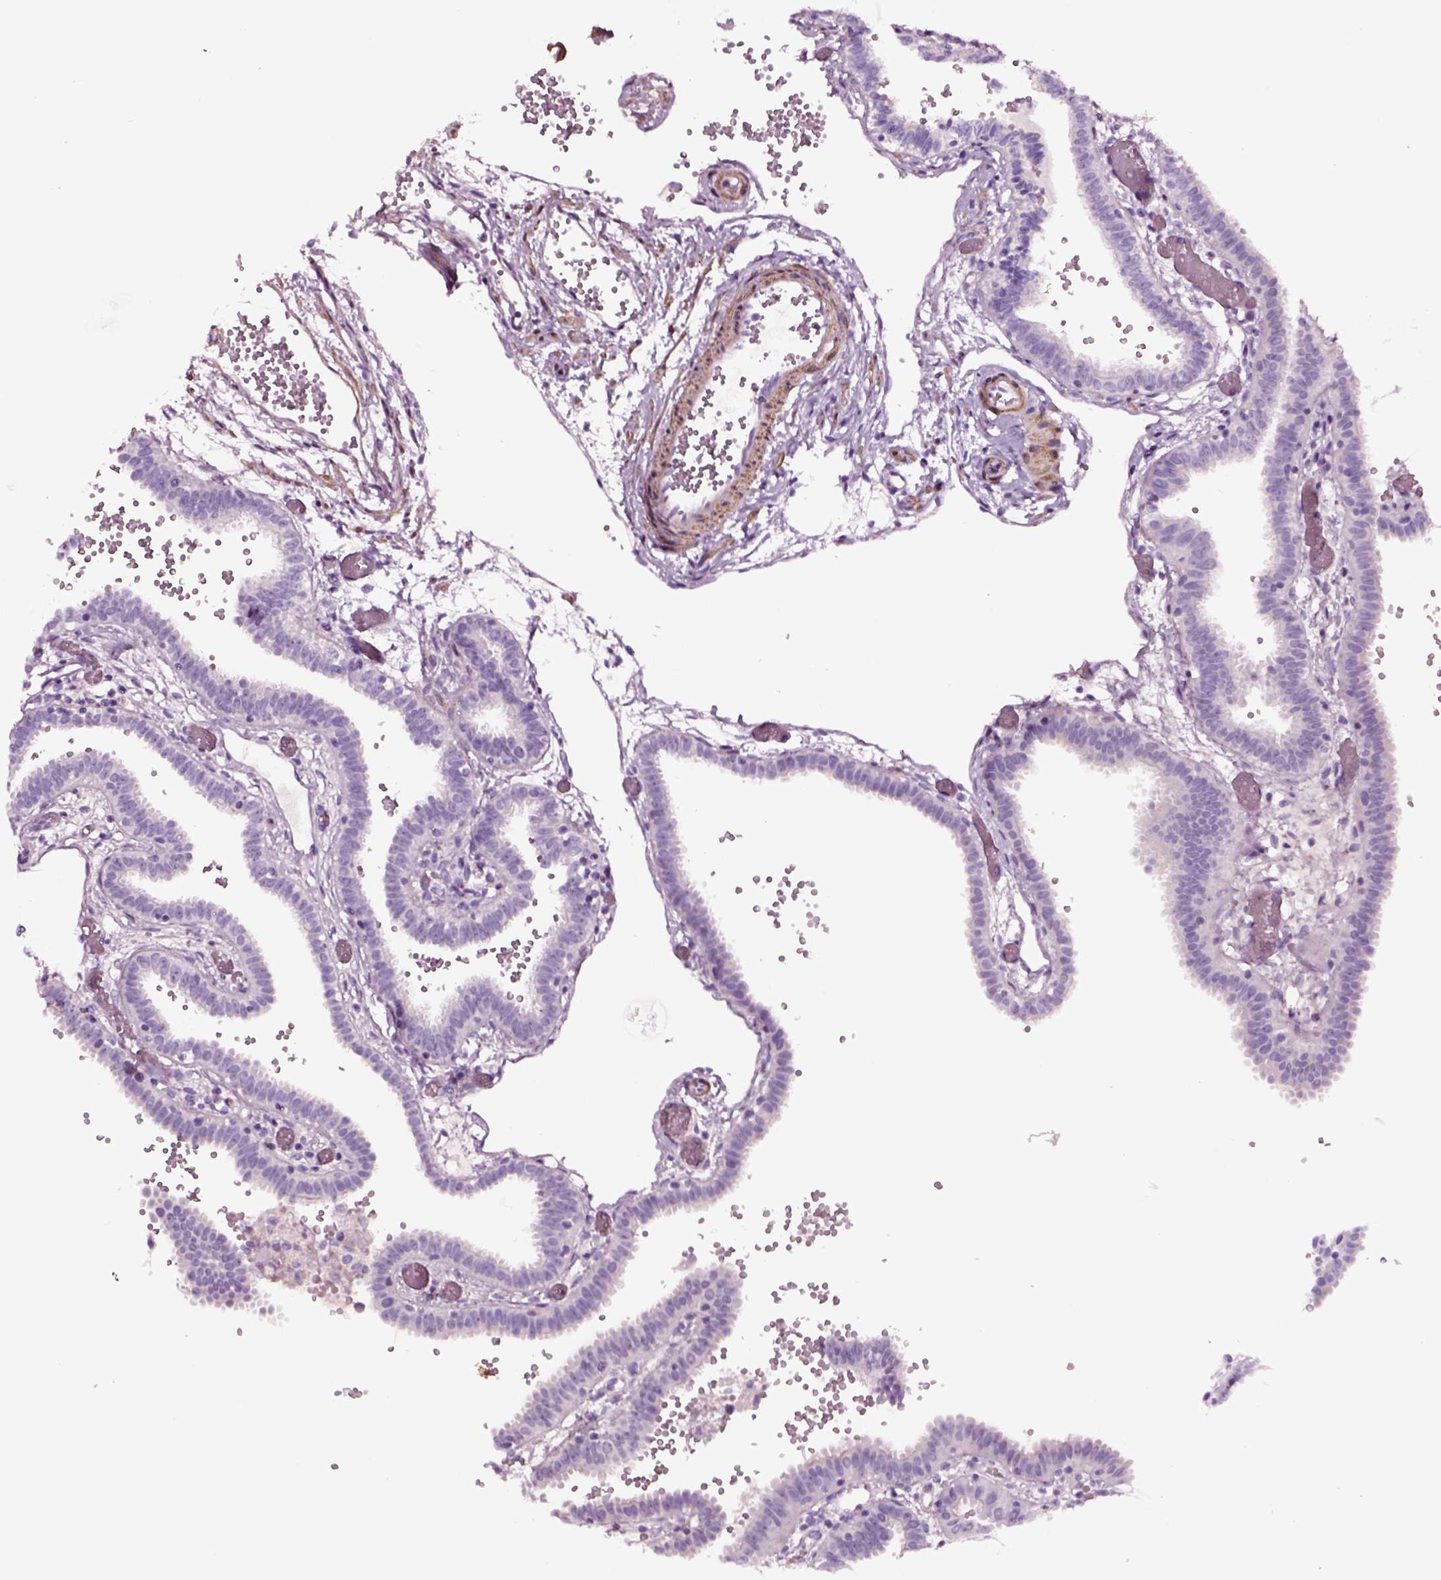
{"staining": {"intensity": "negative", "quantity": "none", "location": "none"}, "tissue": "fallopian tube", "cell_type": "Glandular cells", "image_type": "normal", "snomed": [{"axis": "morphology", "description": "Normal tissue, NOS"}, {"axis": "topography", "description": "Fallopian tube"}], "caption": "A micrograph of fallopian tube stained for a protein reveals no brown staining in glandular cells.", "gene": "SOX10", "patient": {"sex": "female", "age": 37}}